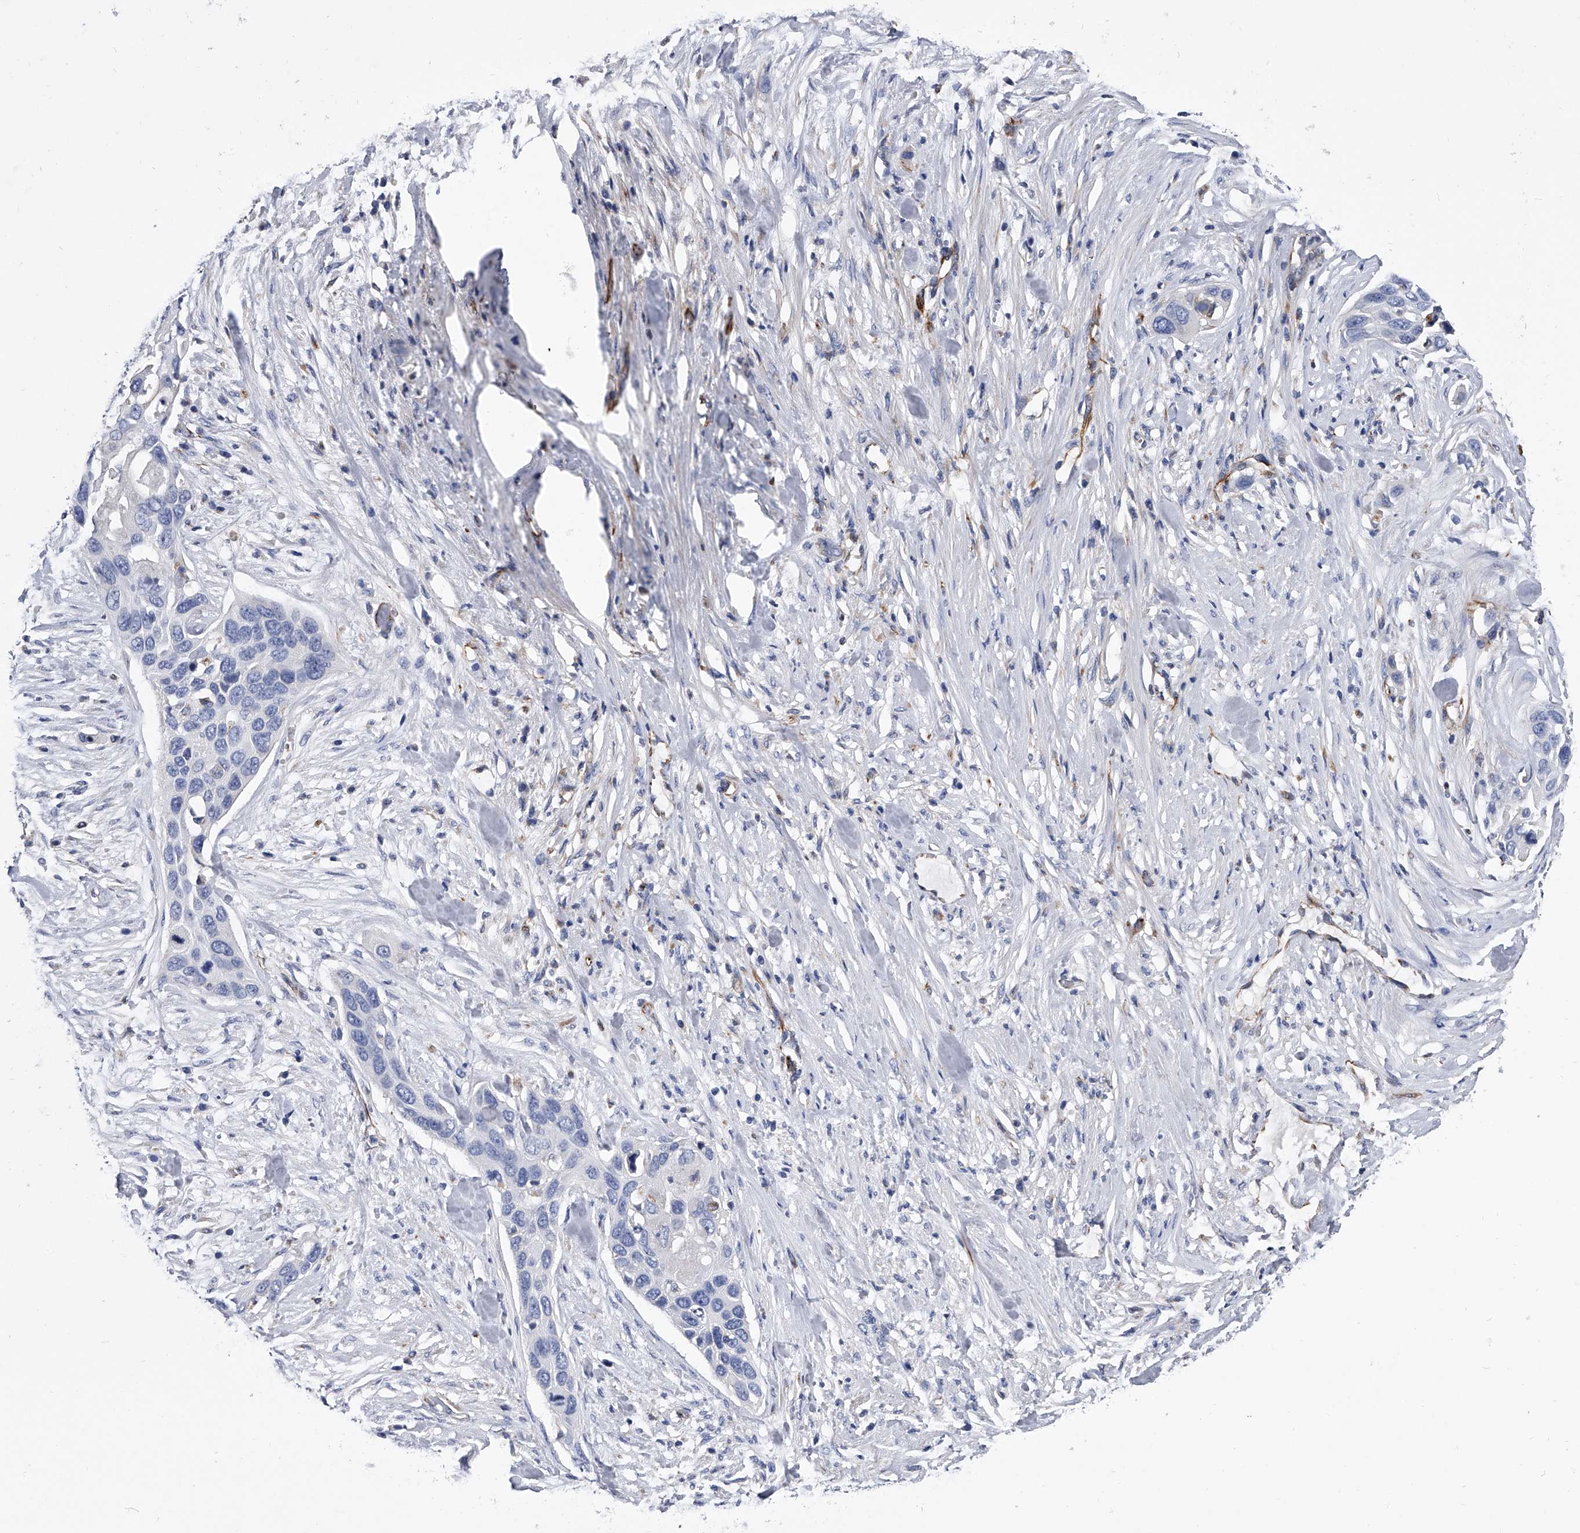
{"staining": {"intensity": "negative", "quantity": "none", "location": "none"}, "tissue": "pancreatic cancer", "cell_type": "Tumor cells", "image_type": "cancer", "snomed": [{"axis": "morphology", "description": "Adenocarcinoma, NOS"}, {"axis": "topography", "description": "Pancreas"}], "caption": "Immunohistochemistry micrograph of human pancreatic adenocarcinoma stained for a protein (brown), which shows no staining in tumor cells.", "gene": "EFCAB7", "patient": {"sex": "female", "age": 60}}